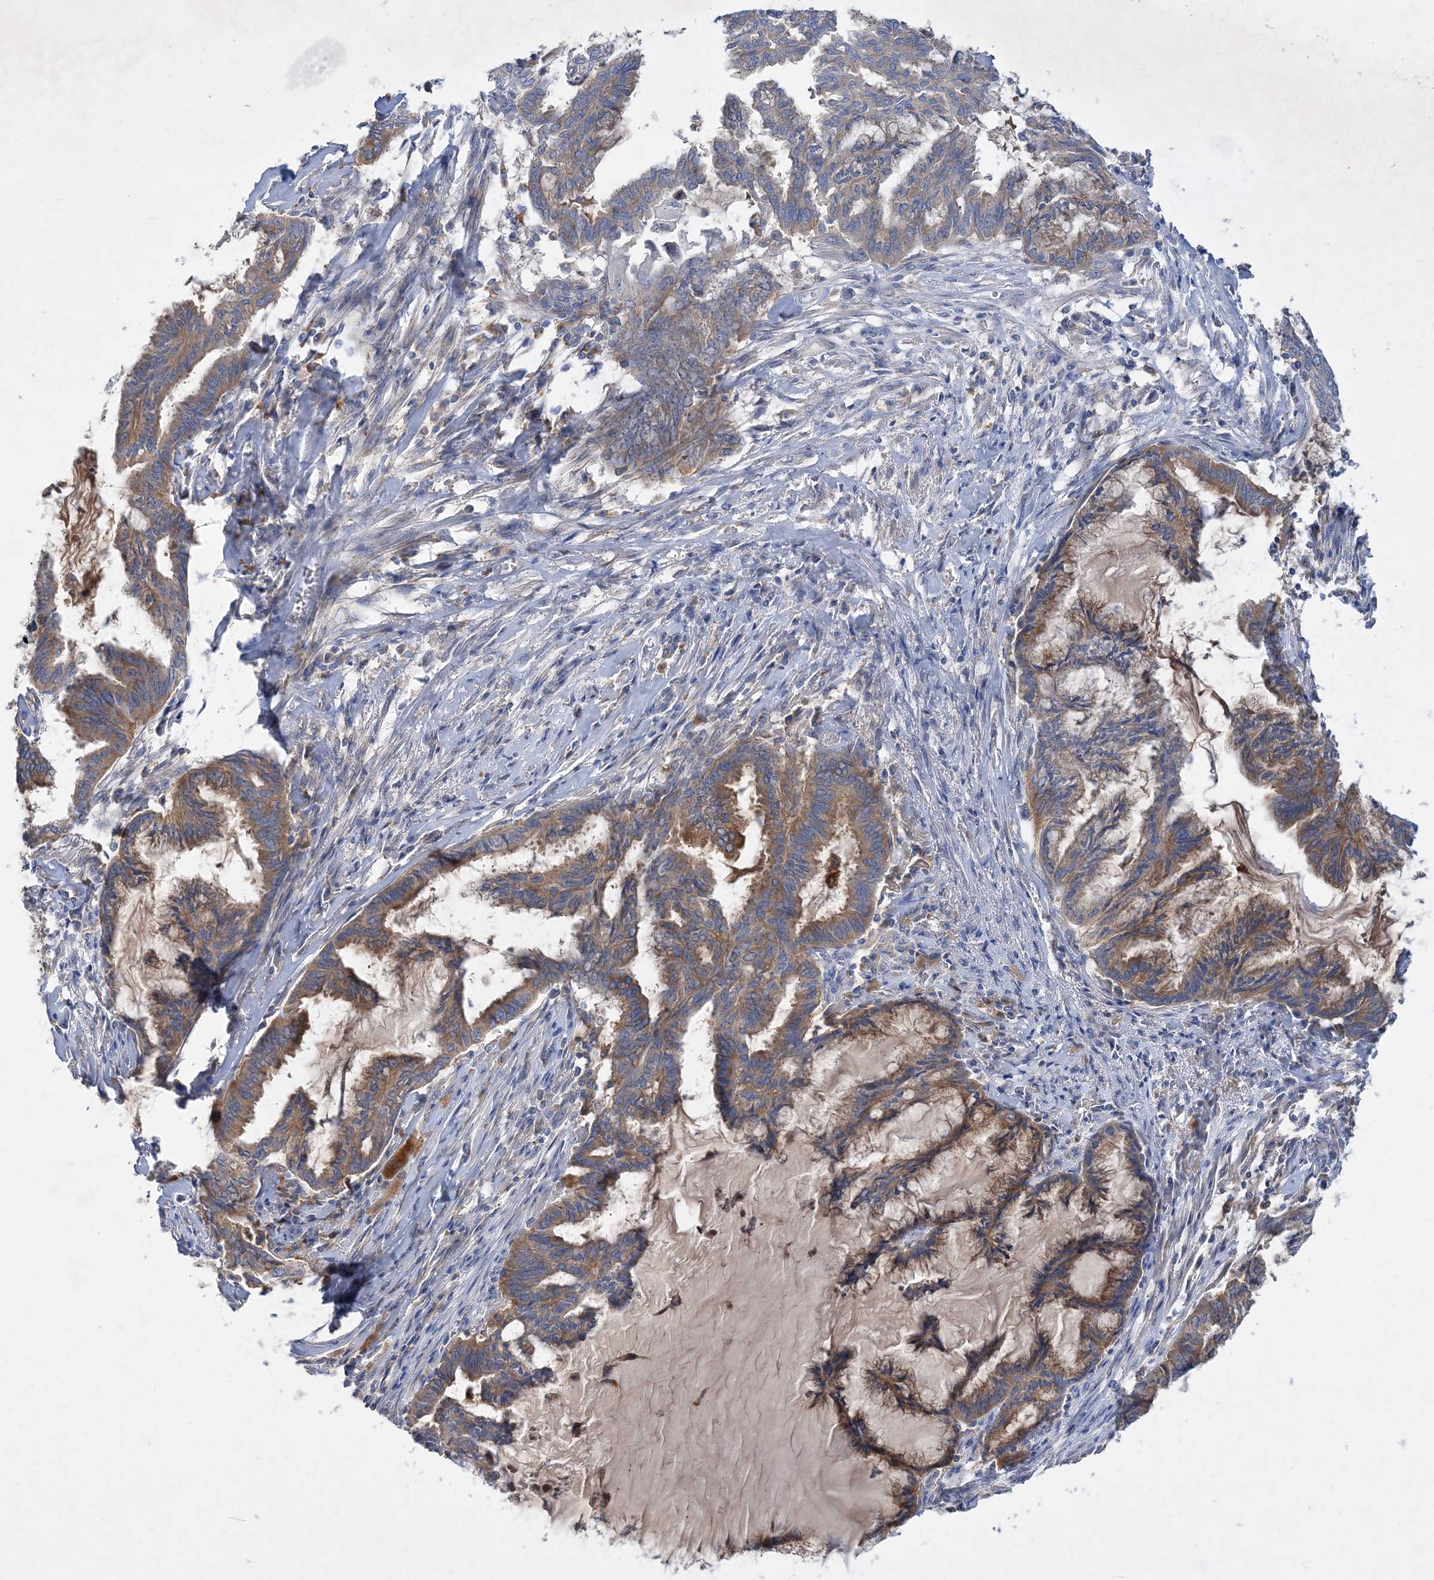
{"staining": {"intensity": "moderate", "quantity": ">75%", "location": "cytoplasmic/membranous"}, "tissue": "endometrial cancer", "cell_type": "Tumor cells", "image_type": "cancer", "snomed": [{"axis": "morphology", "description": "Adenocarcinoma, NOS"}, {"axis": "topography", "description": "Endometrium"}], "caption": "DAB immunohistochemical staining of adenocarcinoma (endometrial) demonstrates moderate cytoplasmic/membranous protein staining in about >75% of tumor cells.", "gene": "GRINA", "patient": {"sex": "female", "age": 86}}